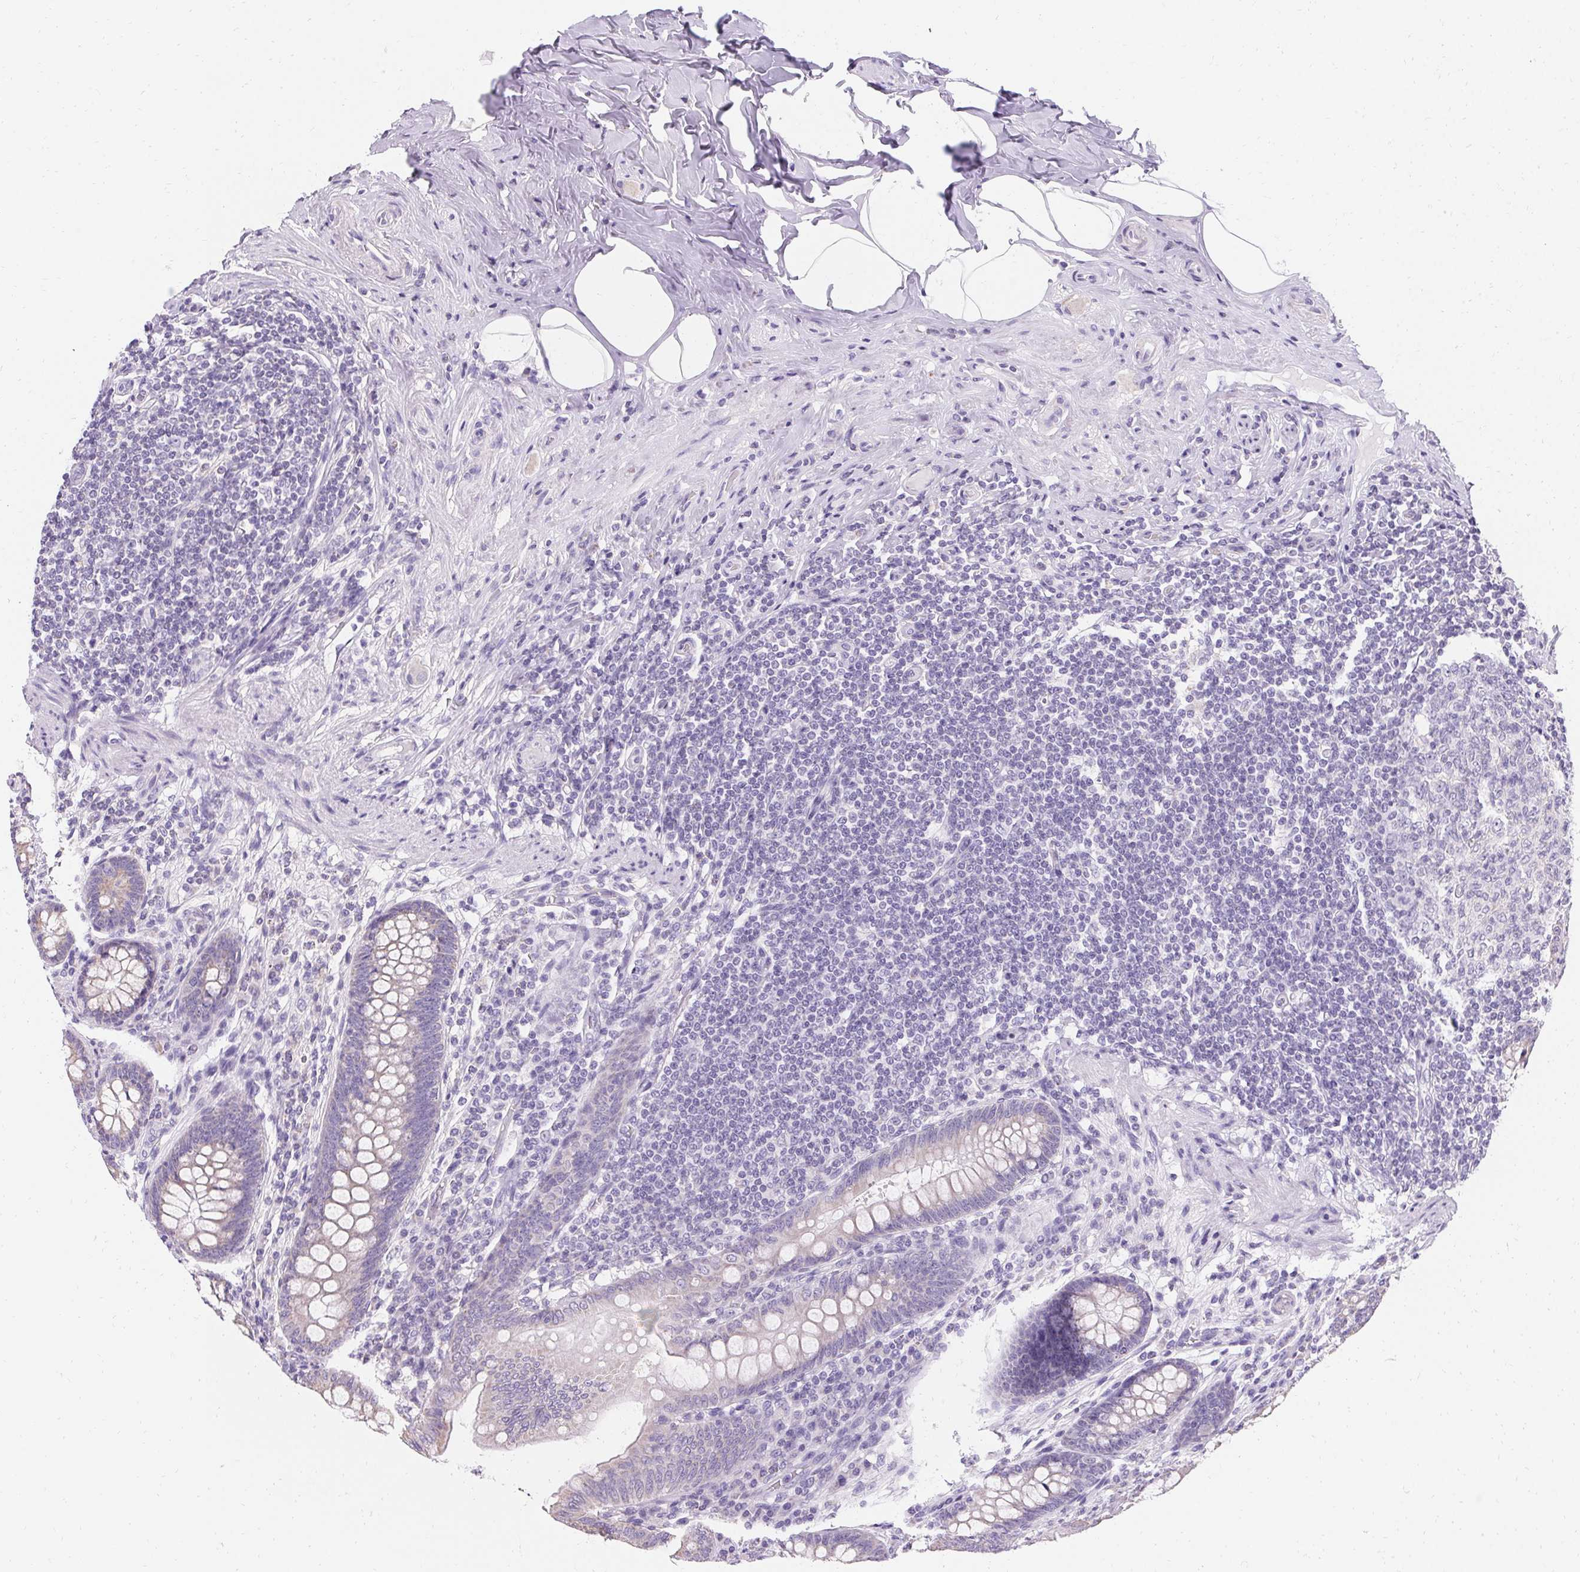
{"staining": {"intensity": "weak", "quantity": "<25%", "location": "cytoplasmic/membranous"}, "tissue": "appendix", "cell_type": "Glandular cells", "image_type": "normal", "snomed": [{"axis": "morphology", "description": "Normal tissue, NOS"}, {"axis": "topography", "description": "Appendix"}], "caption": "A high-resolution image shows immunohistochemistry staining of unremarkable appendix, which demonstrates no significant staining in glandular cells.", "gene": "ASGR2", "patient": {"sex": "male", "age": 71}}